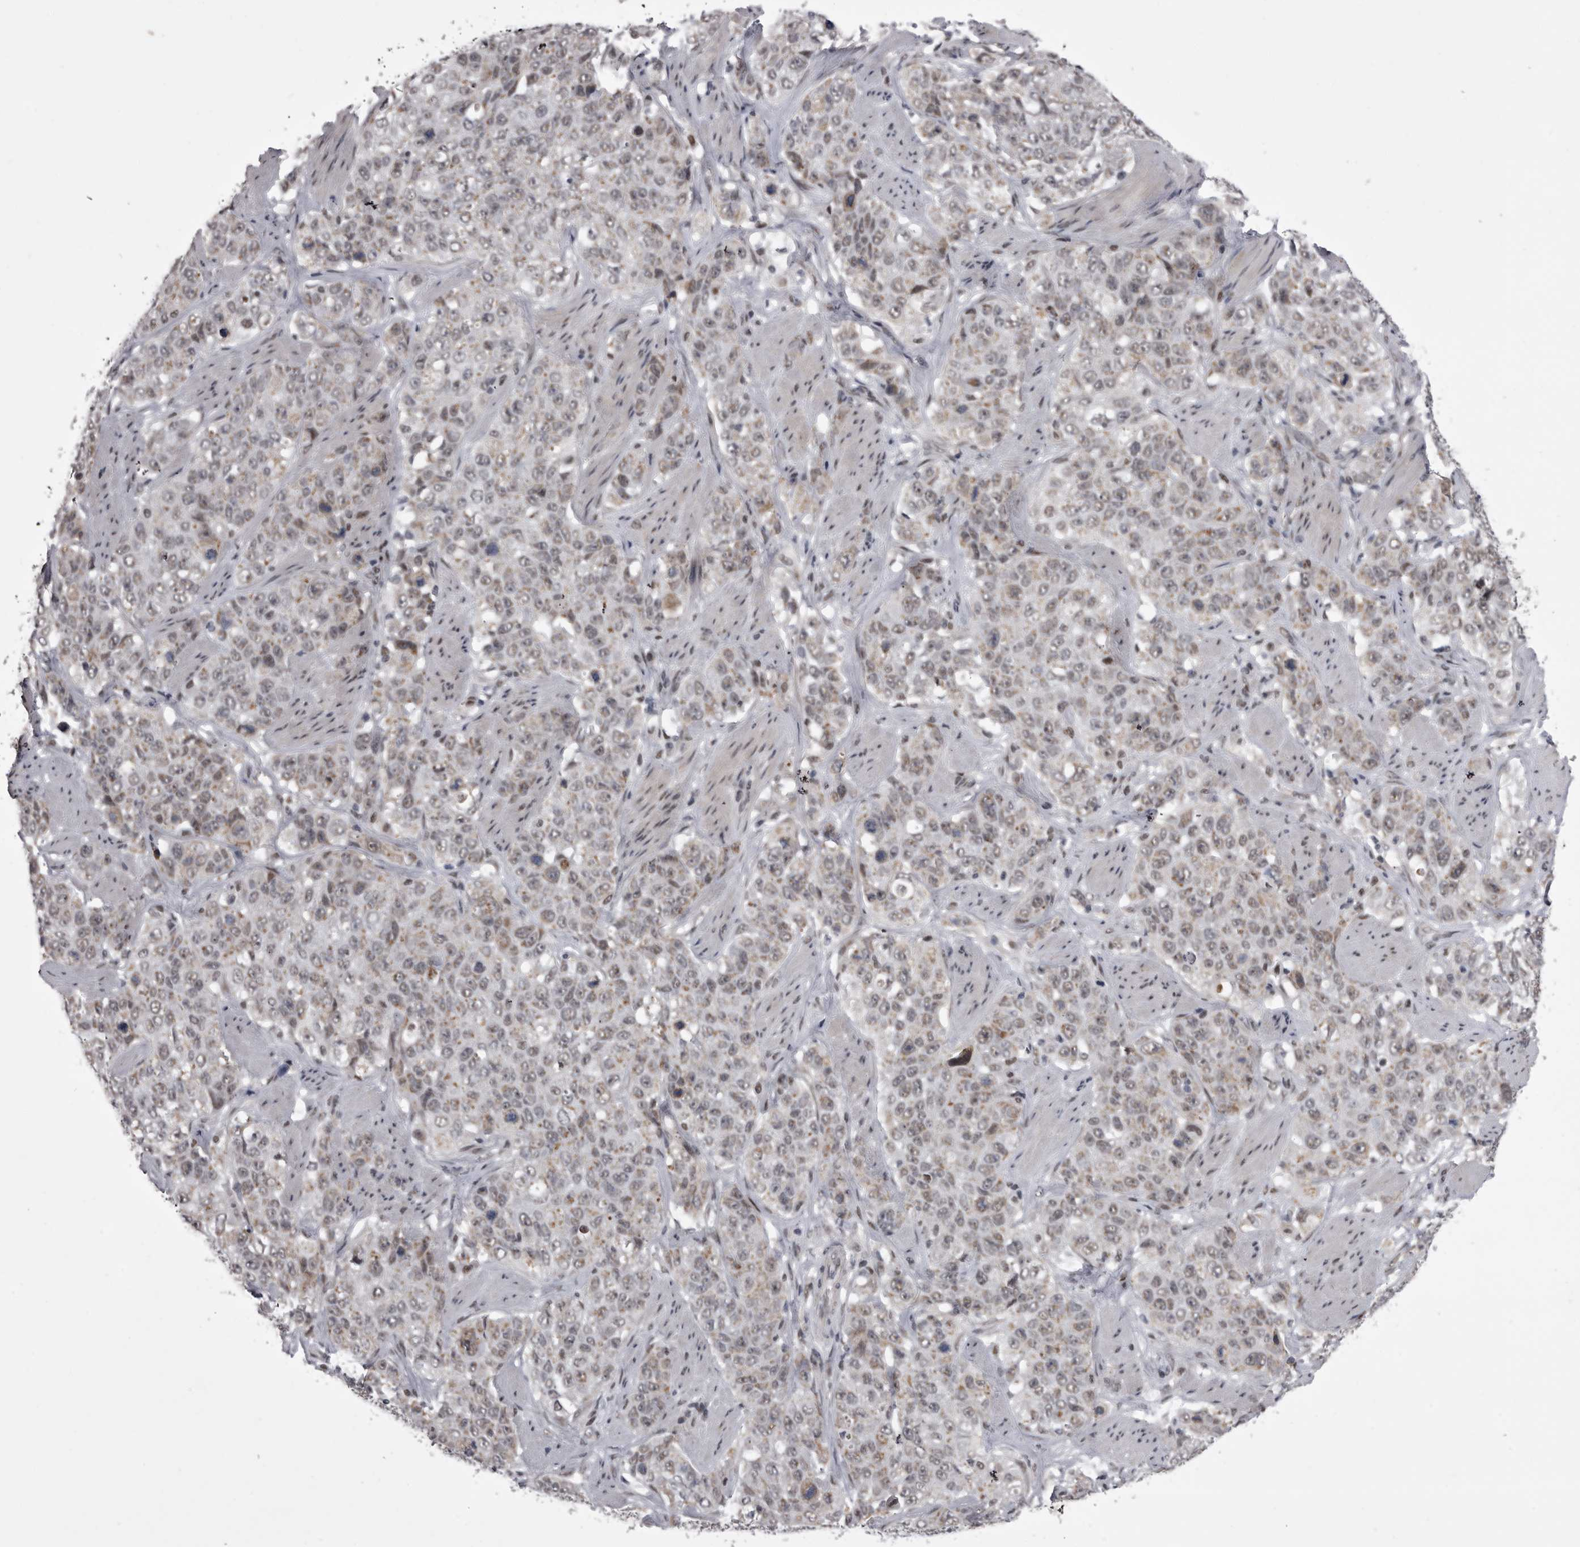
{"staining": {"intensity": "weak", "quantity": "<25%", "location": "nuclear"}, "tissue": "stomach cancer", "cell_type": "Tumor cells", "image_type": "cancer", "snomed": [{"axis": "morphology", "description": "Adenocarcinoma, NOS"}, {"axis": "topography", "description": "Stomach"}], "caption": "Tumor cells show no significant expression in stomach cancer.", "gene": "PRPF3", "patient": {"sex": "male", "age": 48}}